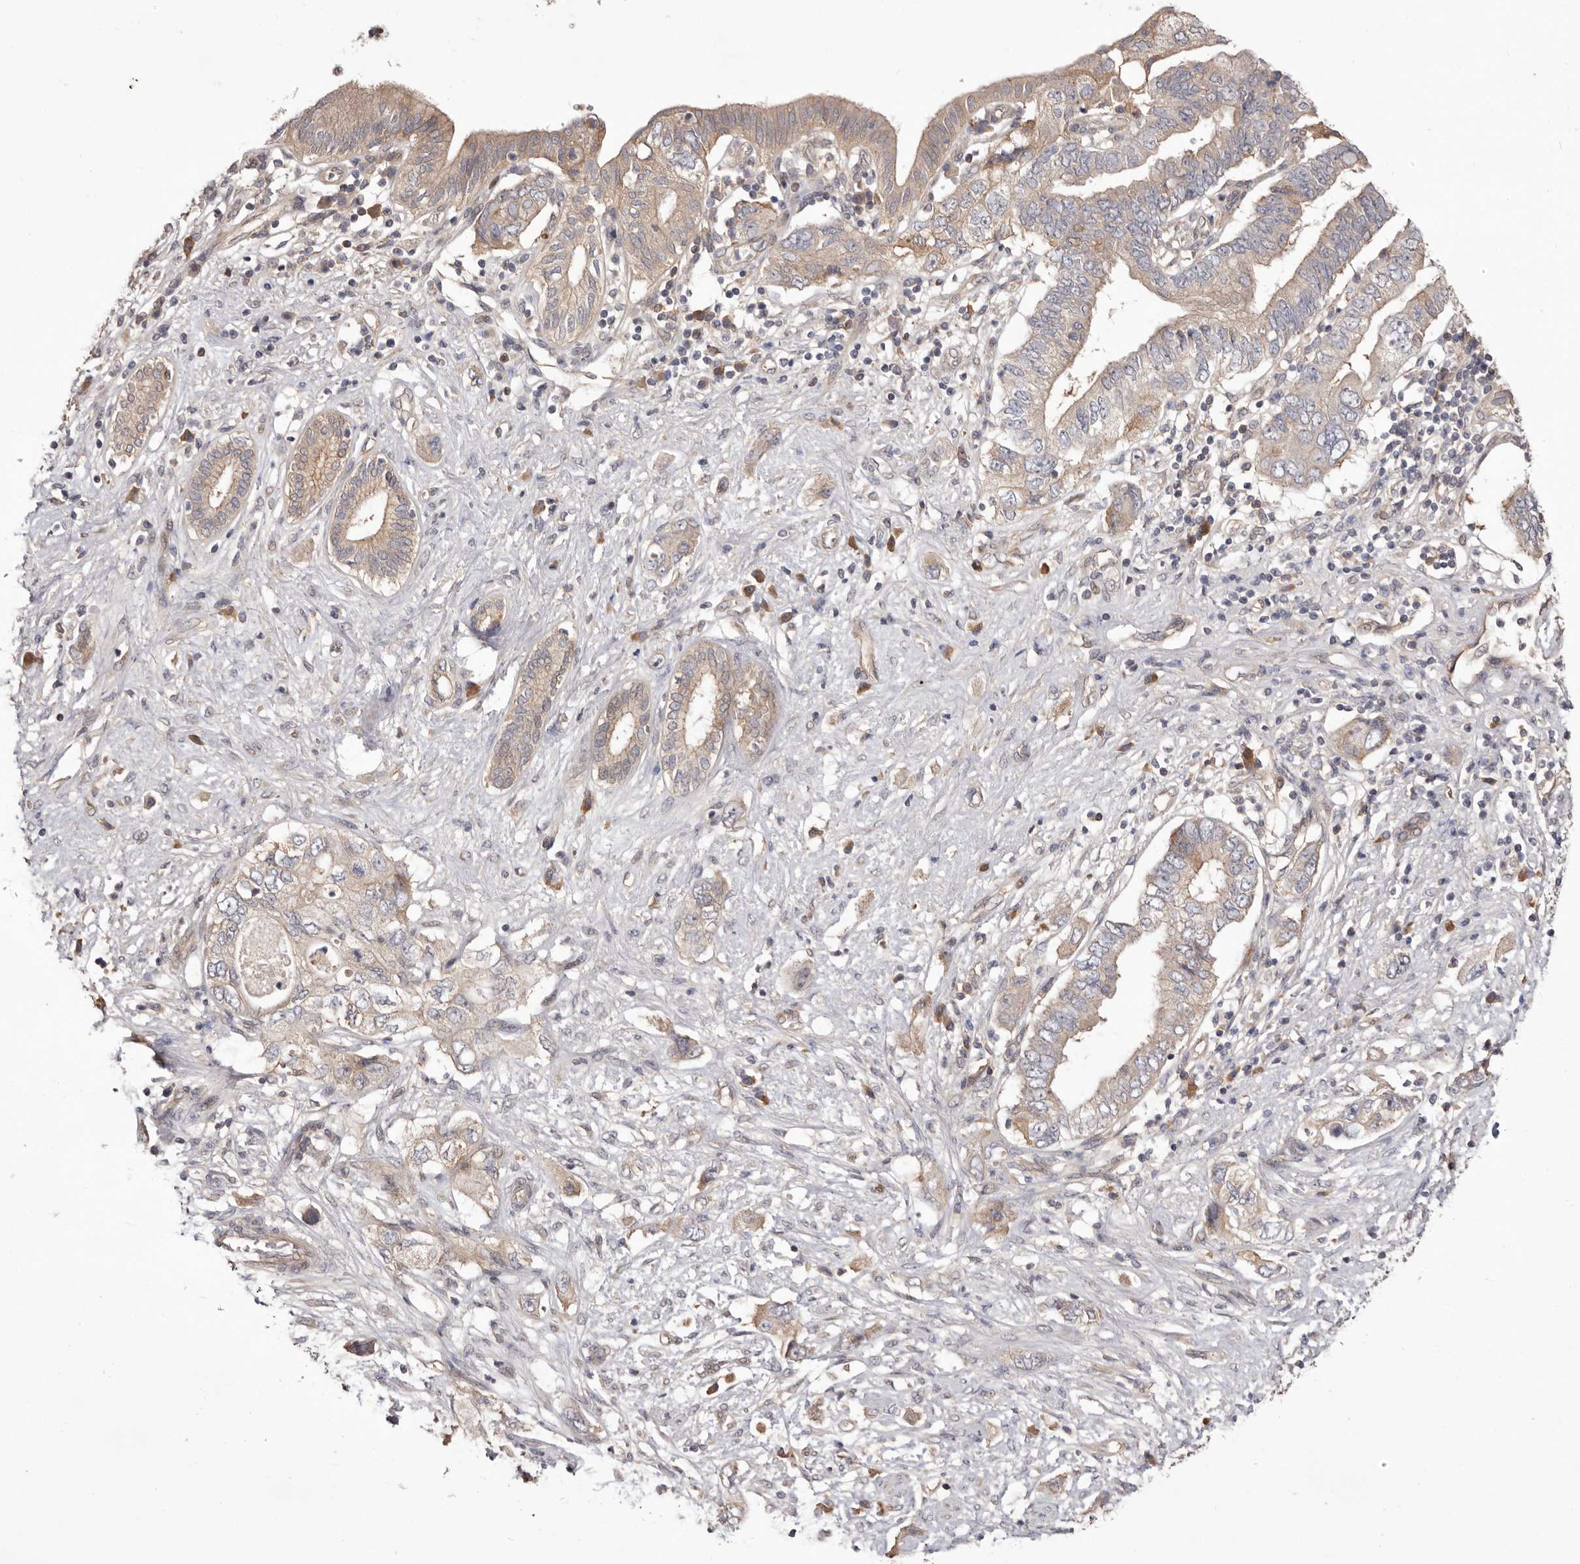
{"staining": {"intensity": "moderate", "quantity": ">75%", "location": "cytoplasmic/membranous"}, "tissue": "pancreatic cancer", "cell_type": "Tumor cells", "image_type": "cancer", "snomed": [{"axis": "morphology", "description": "Adenocarcinoma, NOS"}, {"axis": "topography", "description": "Pancreas"}], "caption": "Human pancreatic cancer stained for a protein (brown) exhibits moderate cytoplasmic/membranous positive positivity in approximately >75% of tumor cells.", "gene": "DOP1A", "patient": {"sex": "female", "age": 73}}